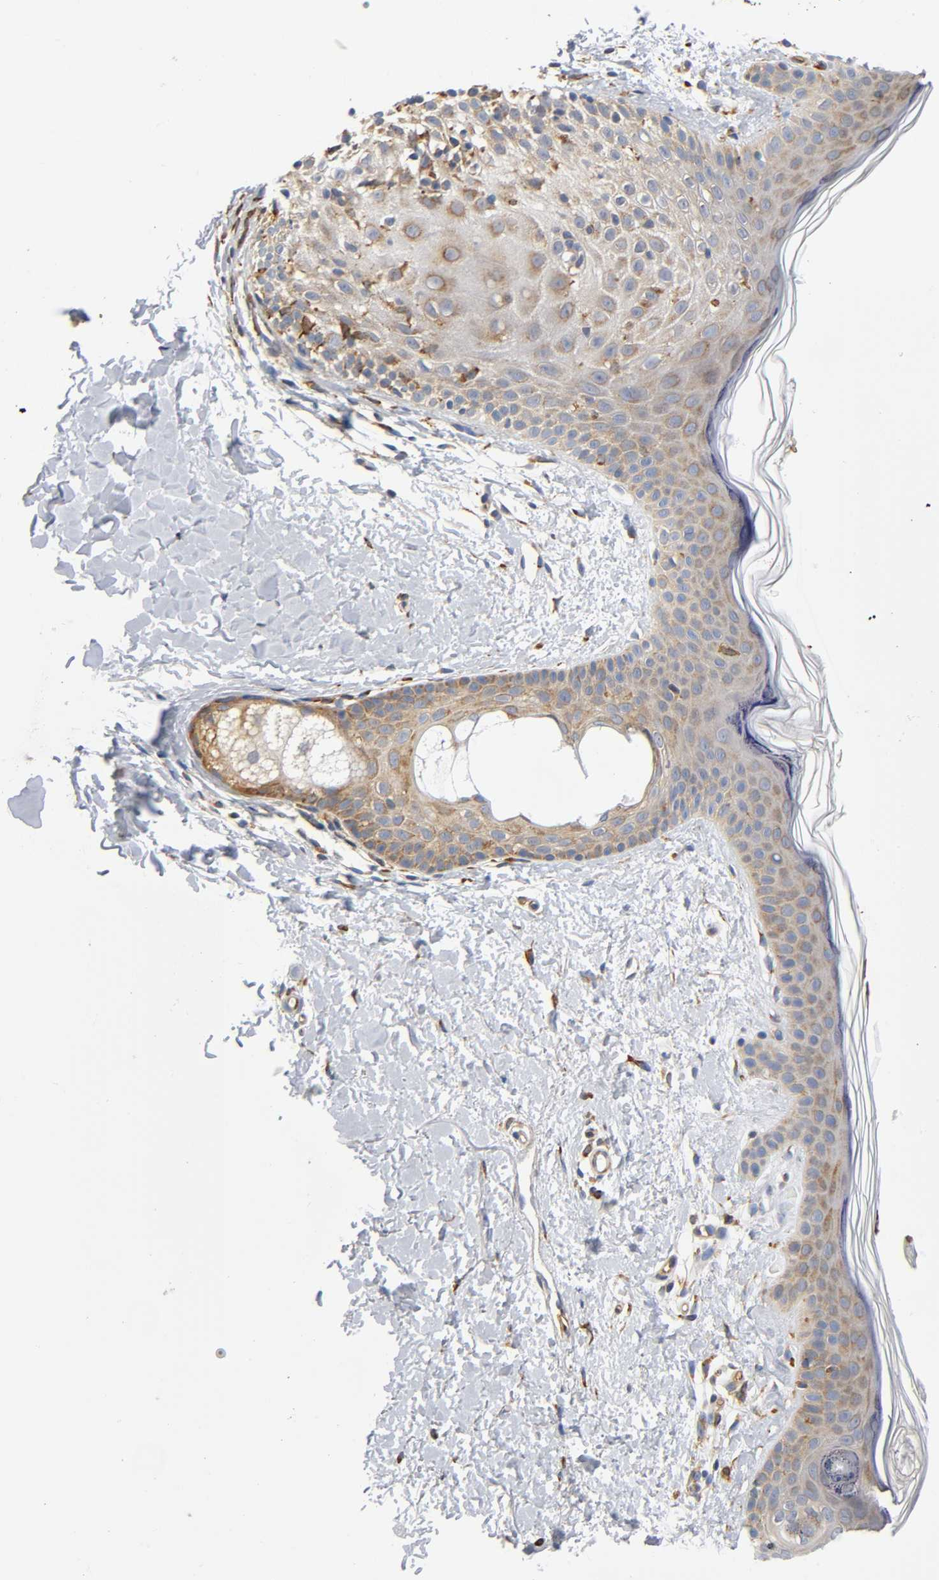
{"staining": {"intensity": "moderate", "quantity": ">75%", "location": "cytoplasmic/membranous"}, "tissue": "skin", "cell_type": "Fibroblasts", "image_type": "normal", "snomed": [{"axis": "morphology", "description": "Normal tissue, NOS"}, {"axis": "topography", "description": "Skin"}], "caption": "This image exhibits immunohistochemistry staining of benign human skin, with medium moderate cytoplasmic/membranous staining in about >75% of fibroblasts.", "gene": "UCKL1", "patient": {"sex": "female", "age": 56}}